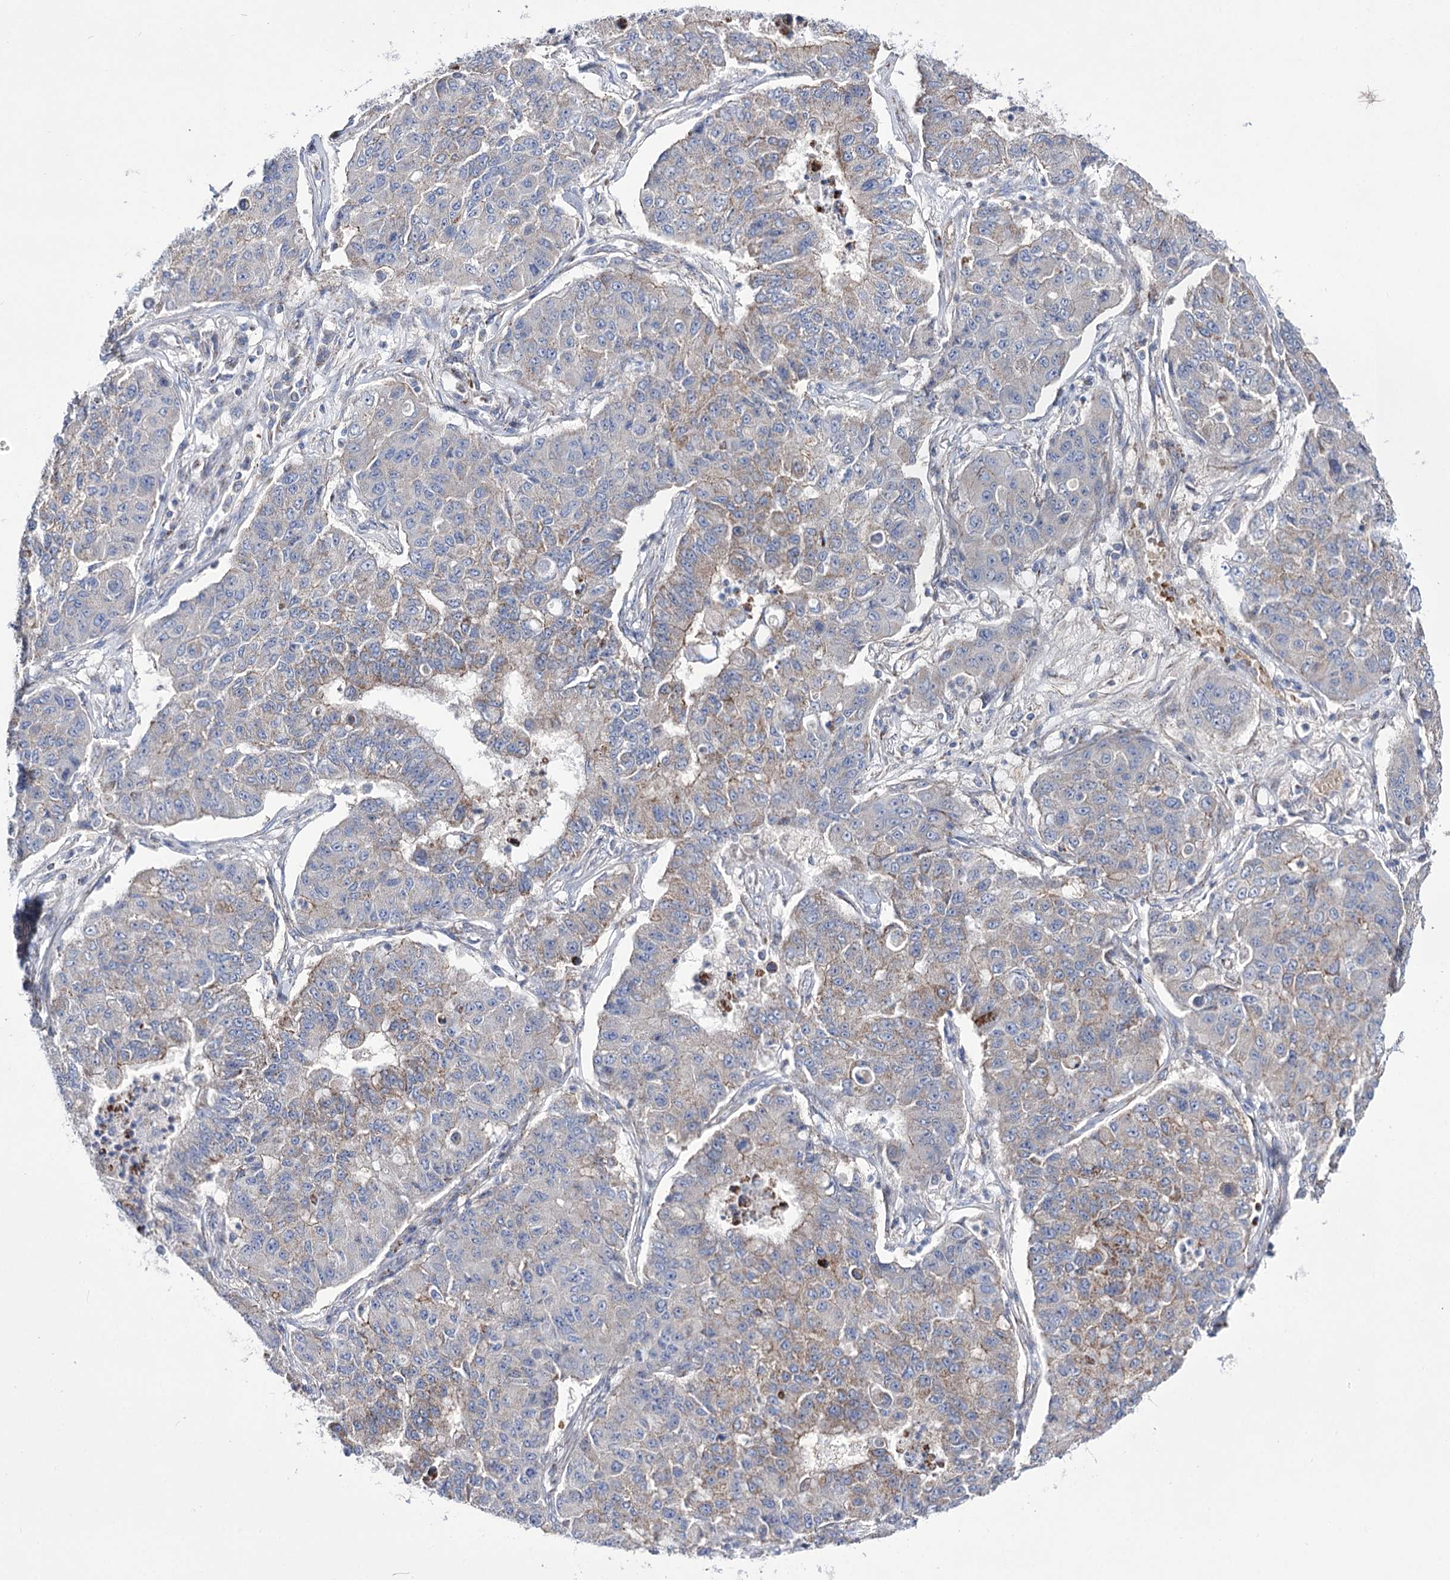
{"staining": {"intensity": "weak", "quantity": "<25%", "location": "cytoplasmic/membranous"}, "tissue": "lung cancer", "cell_type": "Tumor cells", "image_type": "cancer", "snomed": [{"axis": "morphology", "description": "Squamous cell carcinoma, NOS"}, {"axis": "topography", "description": "Lung"}], "caption": "Protein analysis of squamous cell carcinoma (lung) demonstrates no significant staining in tumor cells. Brightfield microscopy of immunohistochemistry stained with DAB (3,3'-diaminobenzidine) (brown) and hematoxylin (blue), captured at high magnification.", "gene": "OSBPL5", "patient": {"sex": "male", "age": 74}}